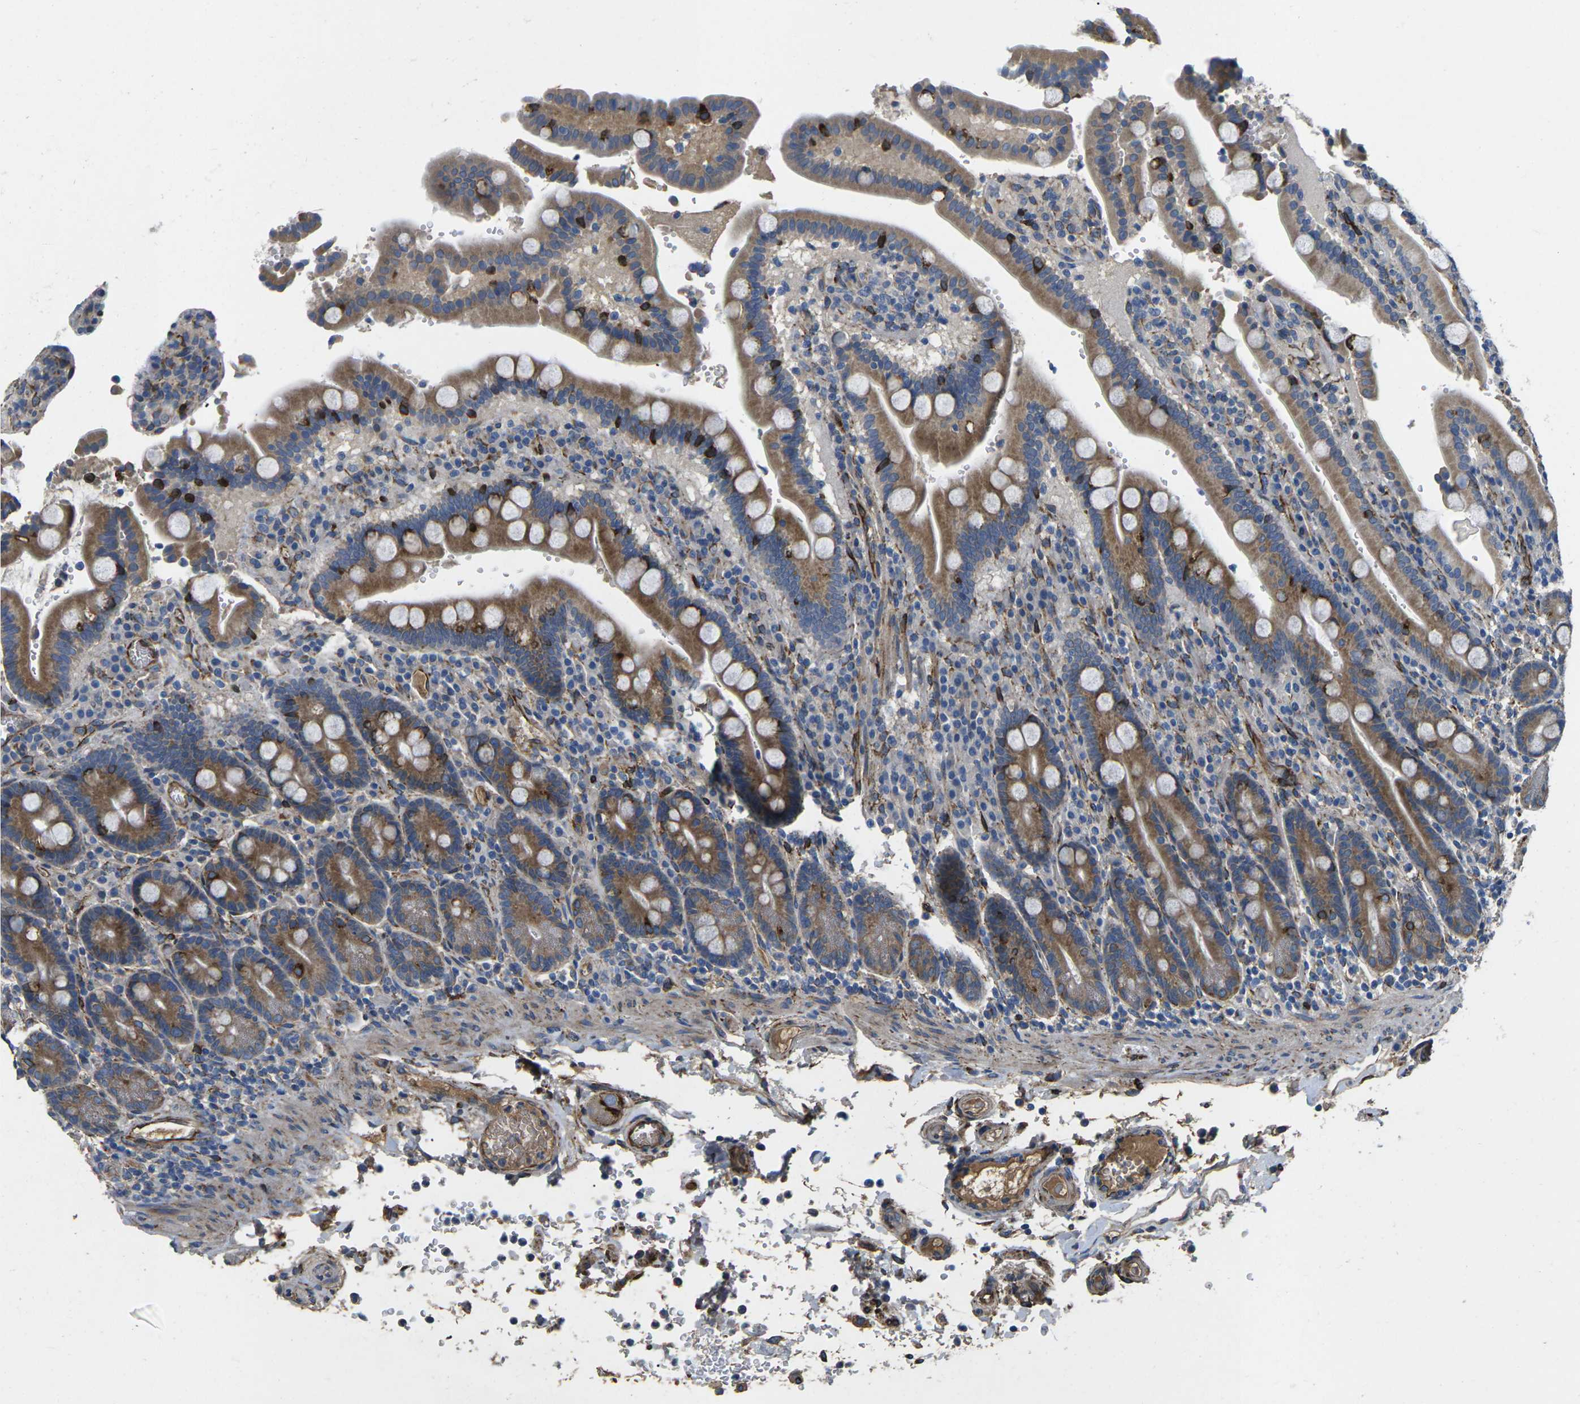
{"staining": {"intensity": "moderate", "quantity": ">75%", "location": "cytoplasmic/membranous"}, "tissue": "duodenum", "cell_type": "Glandular cells", "image_type": "normal", "snomed": [{"axis": "morphology", "description": "Normal tissue, NOS"}, {"axis": "topography", "description": "Small intestine, NOS"}], "caption": "Immunohistochemistry staining of unremarkable duodenum, which exhibits medium levels of moderate cytoplasmic/membranous positivity in about >75% of glandular cells indicating moderate cytoplasmic/membranous protein staining. The staining was performed using DAB (3,3'-diaminobenzidine) (brown) for protein detection and nuclei were counterstained in hematoxylin (blue).", "gene": "PDZD8", "patient": {"sex": "female", "age": 71}}